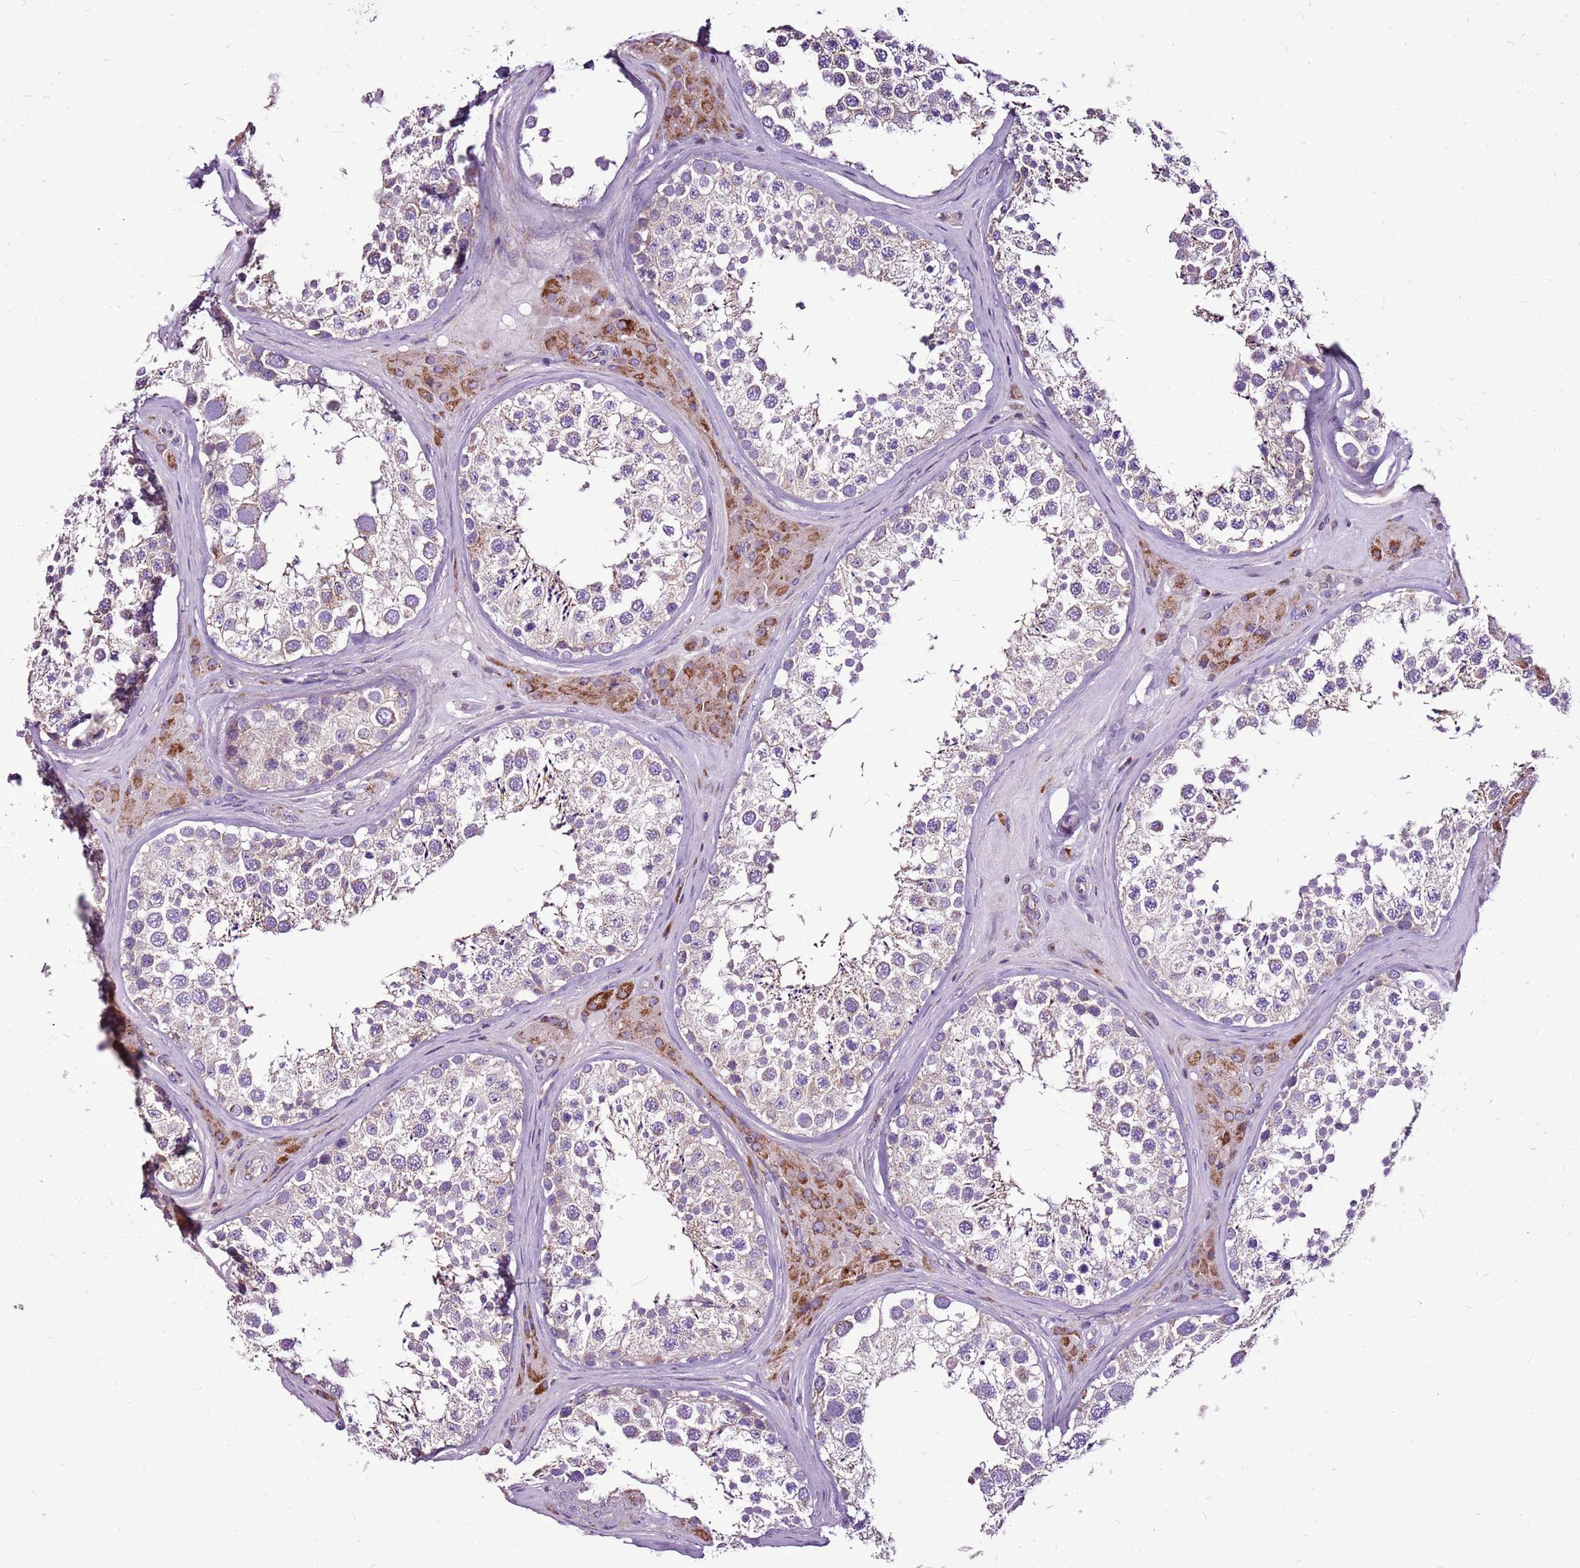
{"staining": {"intensity": "weak", "quantity": "<25%", "location": "cytoplasmic/membranous"}, "tissue": "testis", "cell_type": "Cells in seminiferous ducts", "image_type": "normal", "snomed": [{"axis": "morphology", "description": "Normal tissue, NOS"}, {"axis": "topography", "description": "Testis"}], "caption": "Immunohistochemistry of normal human testis exhibits no staining in cells in seminiferous ducts. Brightfield microscopy of IHC stained with DAB (3,3'-diaminobenzidine) (brown) and hematoxylin (blue), captured at high magnification.", "gene": "GCDH", "patient": {"sex": "male", "age": 46}}